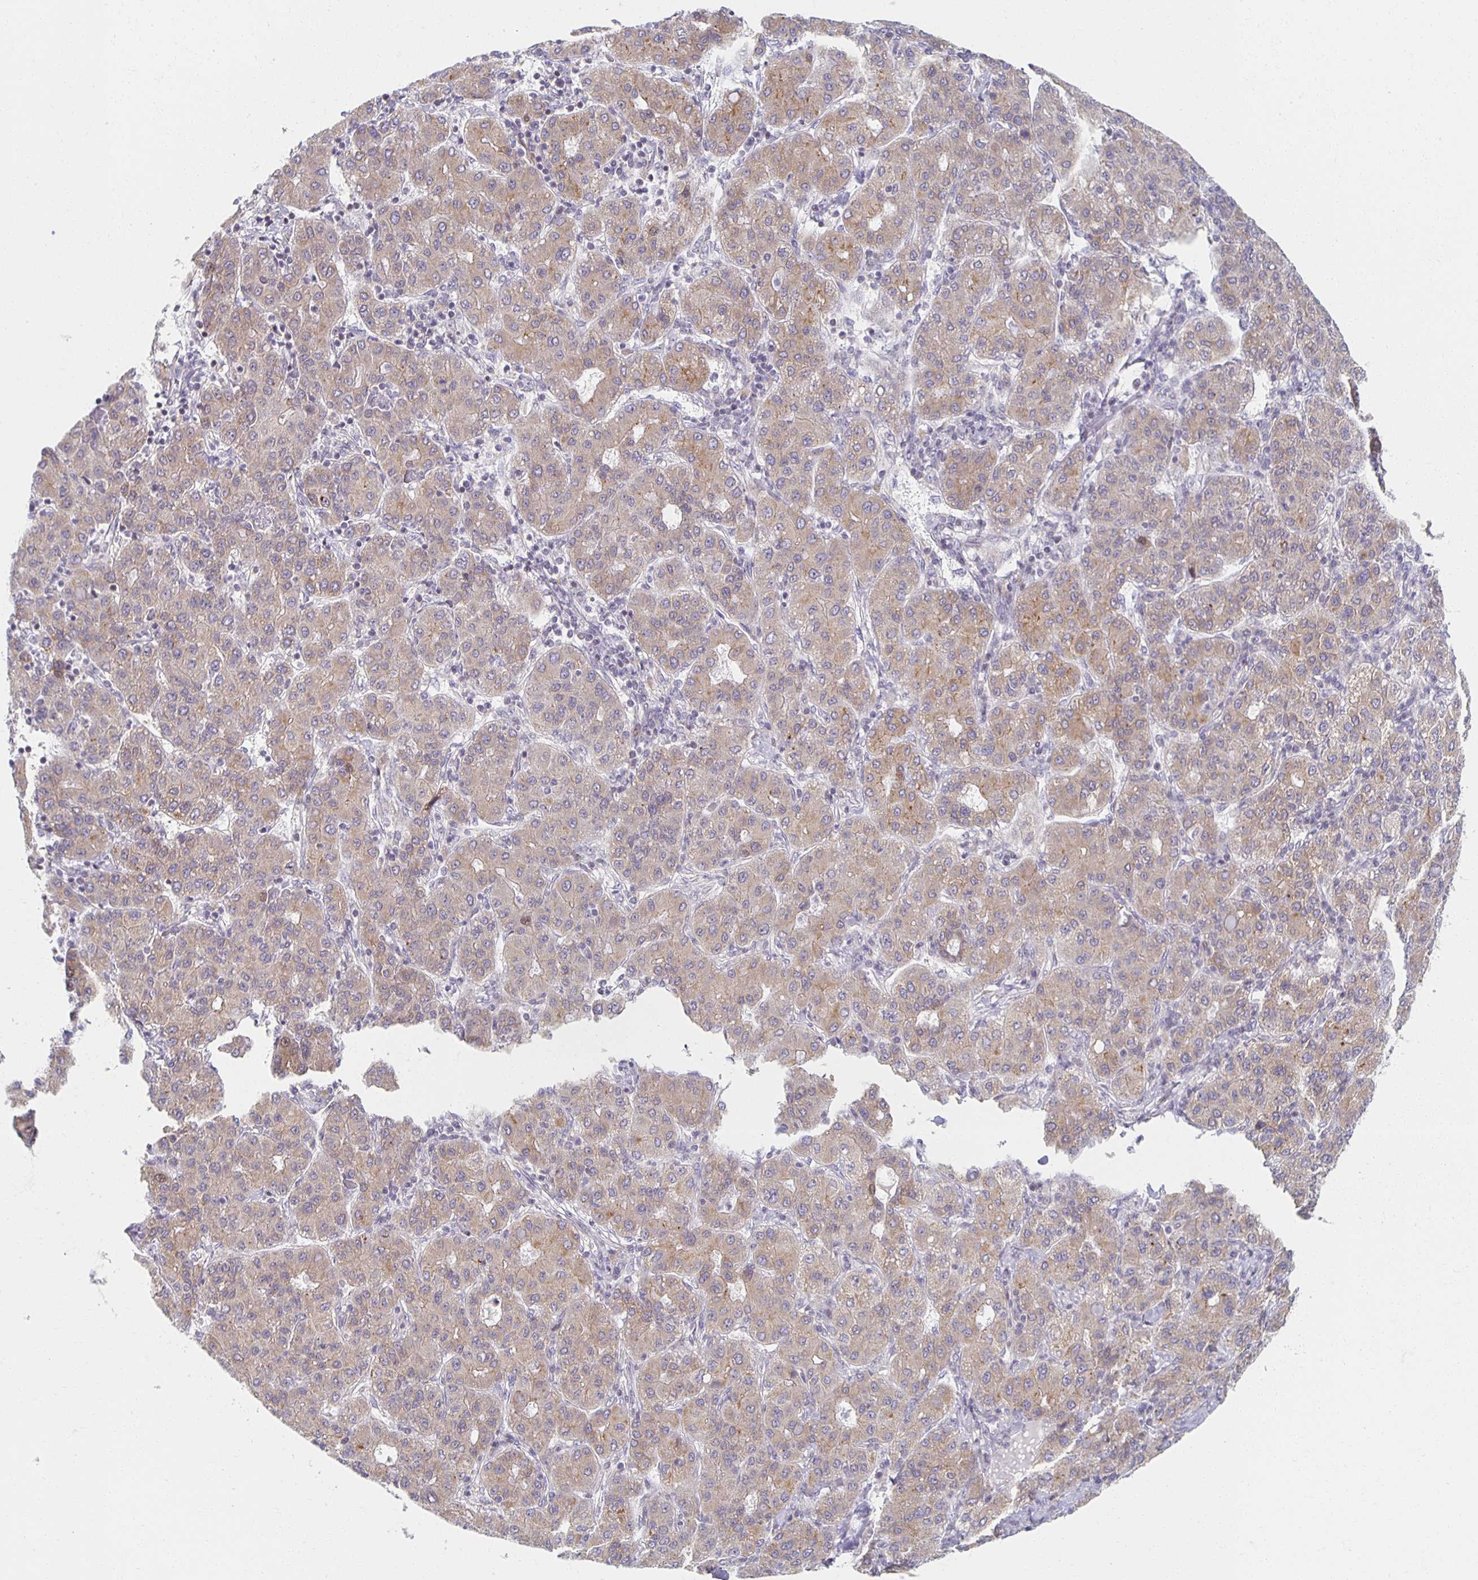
{"staining": {"intensity": "moderate", "quantity": ">75%", "location": "cytoplasmic/membranous"}, "tissue": "liver cancer", "cell_type": "Tumor cells", "image_type": "cancer", "snomed": [{"axis": "morphology", "description": "Carcinoma, Hepatocellular, NOS"}, {"axis": "topography", "description": "Liver"}], "caption": "An image of liver cancer (hepatocellular carcinoma) stained for a protein displays moderate cytoplasmic/membranous brown staining in tumor cells. The staining was performed using DAB (3,3'-diaminobenzidine), with brown indicating positive protein expression. Nuclei are stained blue with hematoxylin.", "gene": "HCFC1R1", "patient": {"sex": "male", "age": 65}}